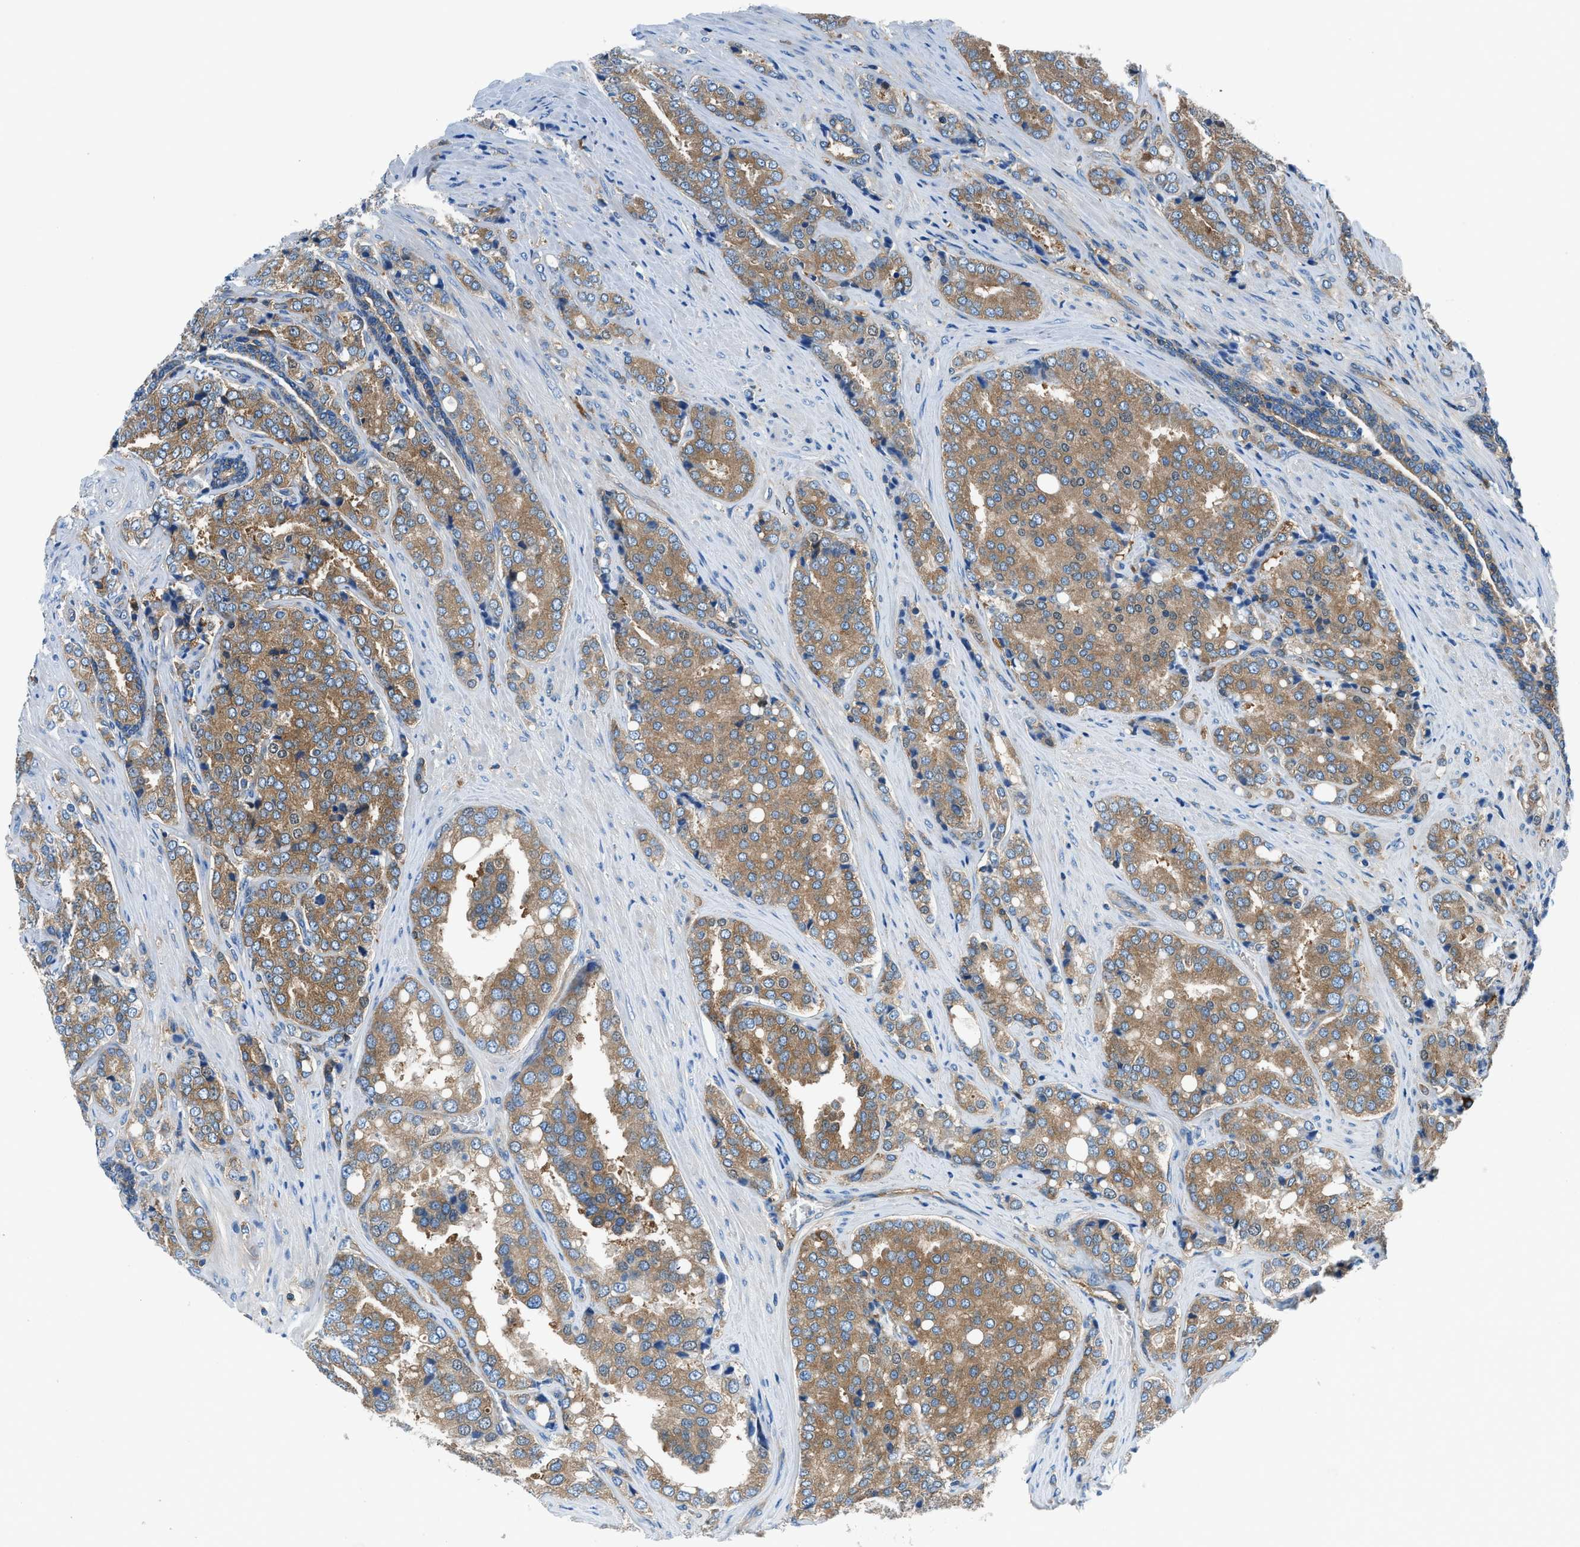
{"staining": {"intensity": "moderate", "quantity": ">75%", "location": "cytoplasmic/membranous"}, "tissue": "prostate cancer", "cell_type": "Tumor cells", "image_type": "cancer", "snomed": [{"axis": "morphology", "description": "Adenocarcinoma, High grade"}, {"axis": "topography", "description": "Prostate"}], "caption": "High-grade adenocarcinoma (prostate) stained for a protein (brown) shows moderate cytoplasmic/membranous positive positivity in approximately >75% of tumor cells.", "gene": "SARS1", "patient": {"sex": "male", "age": 50}}